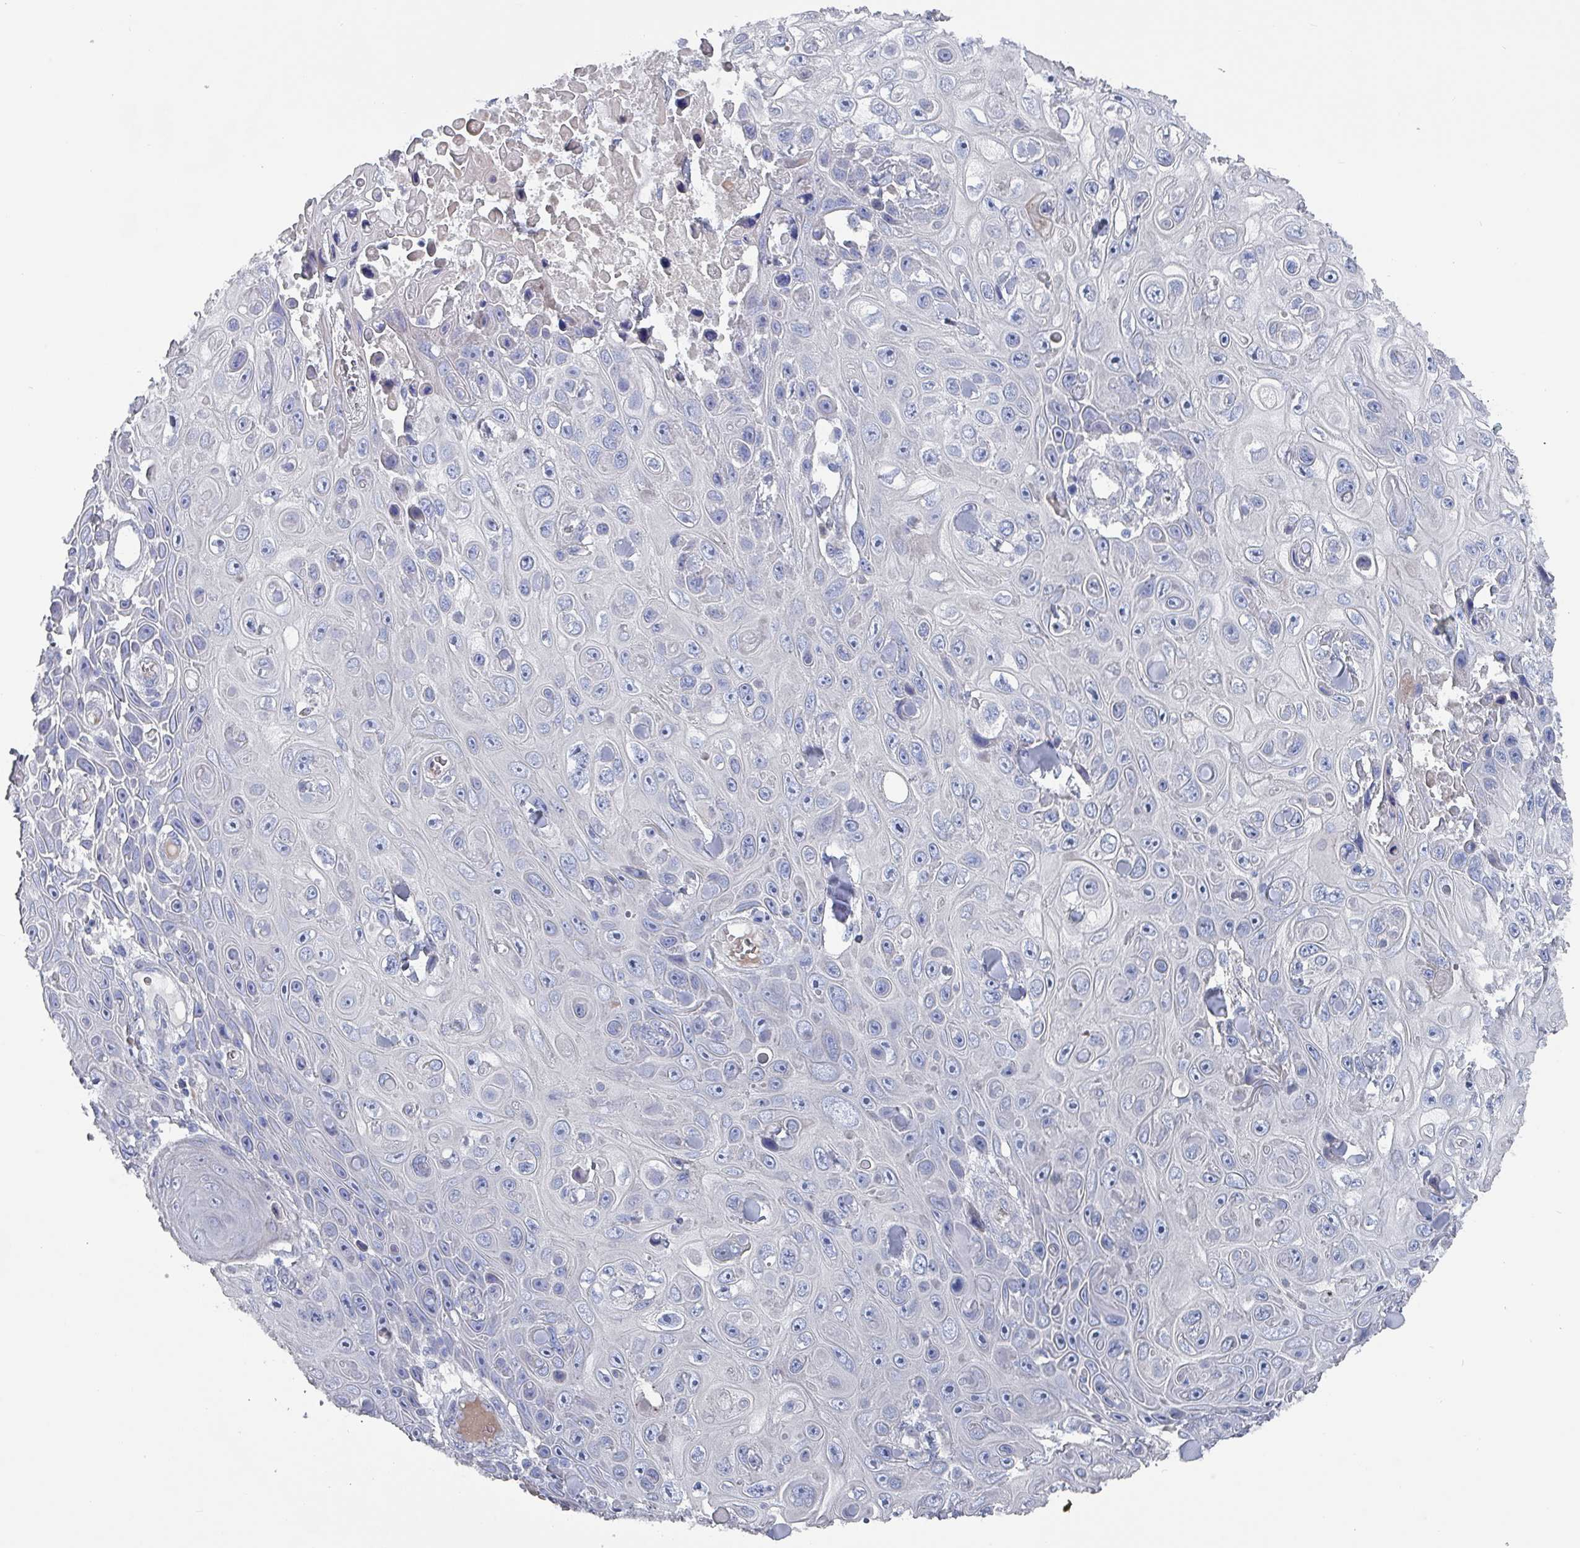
{"staining": {"intensity": "negative", "quantity": "none", "location": "none"}, "tissue": "skin cancer", "cell_type": "Tumor cells", "image_type": "cancer", "snomed": [{"axis": "morphology", "description": "Squamous cell carcinoma, NOS"}, {"axis": "topography", "description": "Skin"}], "caption": "Protein analysis of skin squamous cell carcinoma shows no significant positivity in tumor cells.", "gene": "DRD5", "patient": {"sex": "male", "age": 82}}